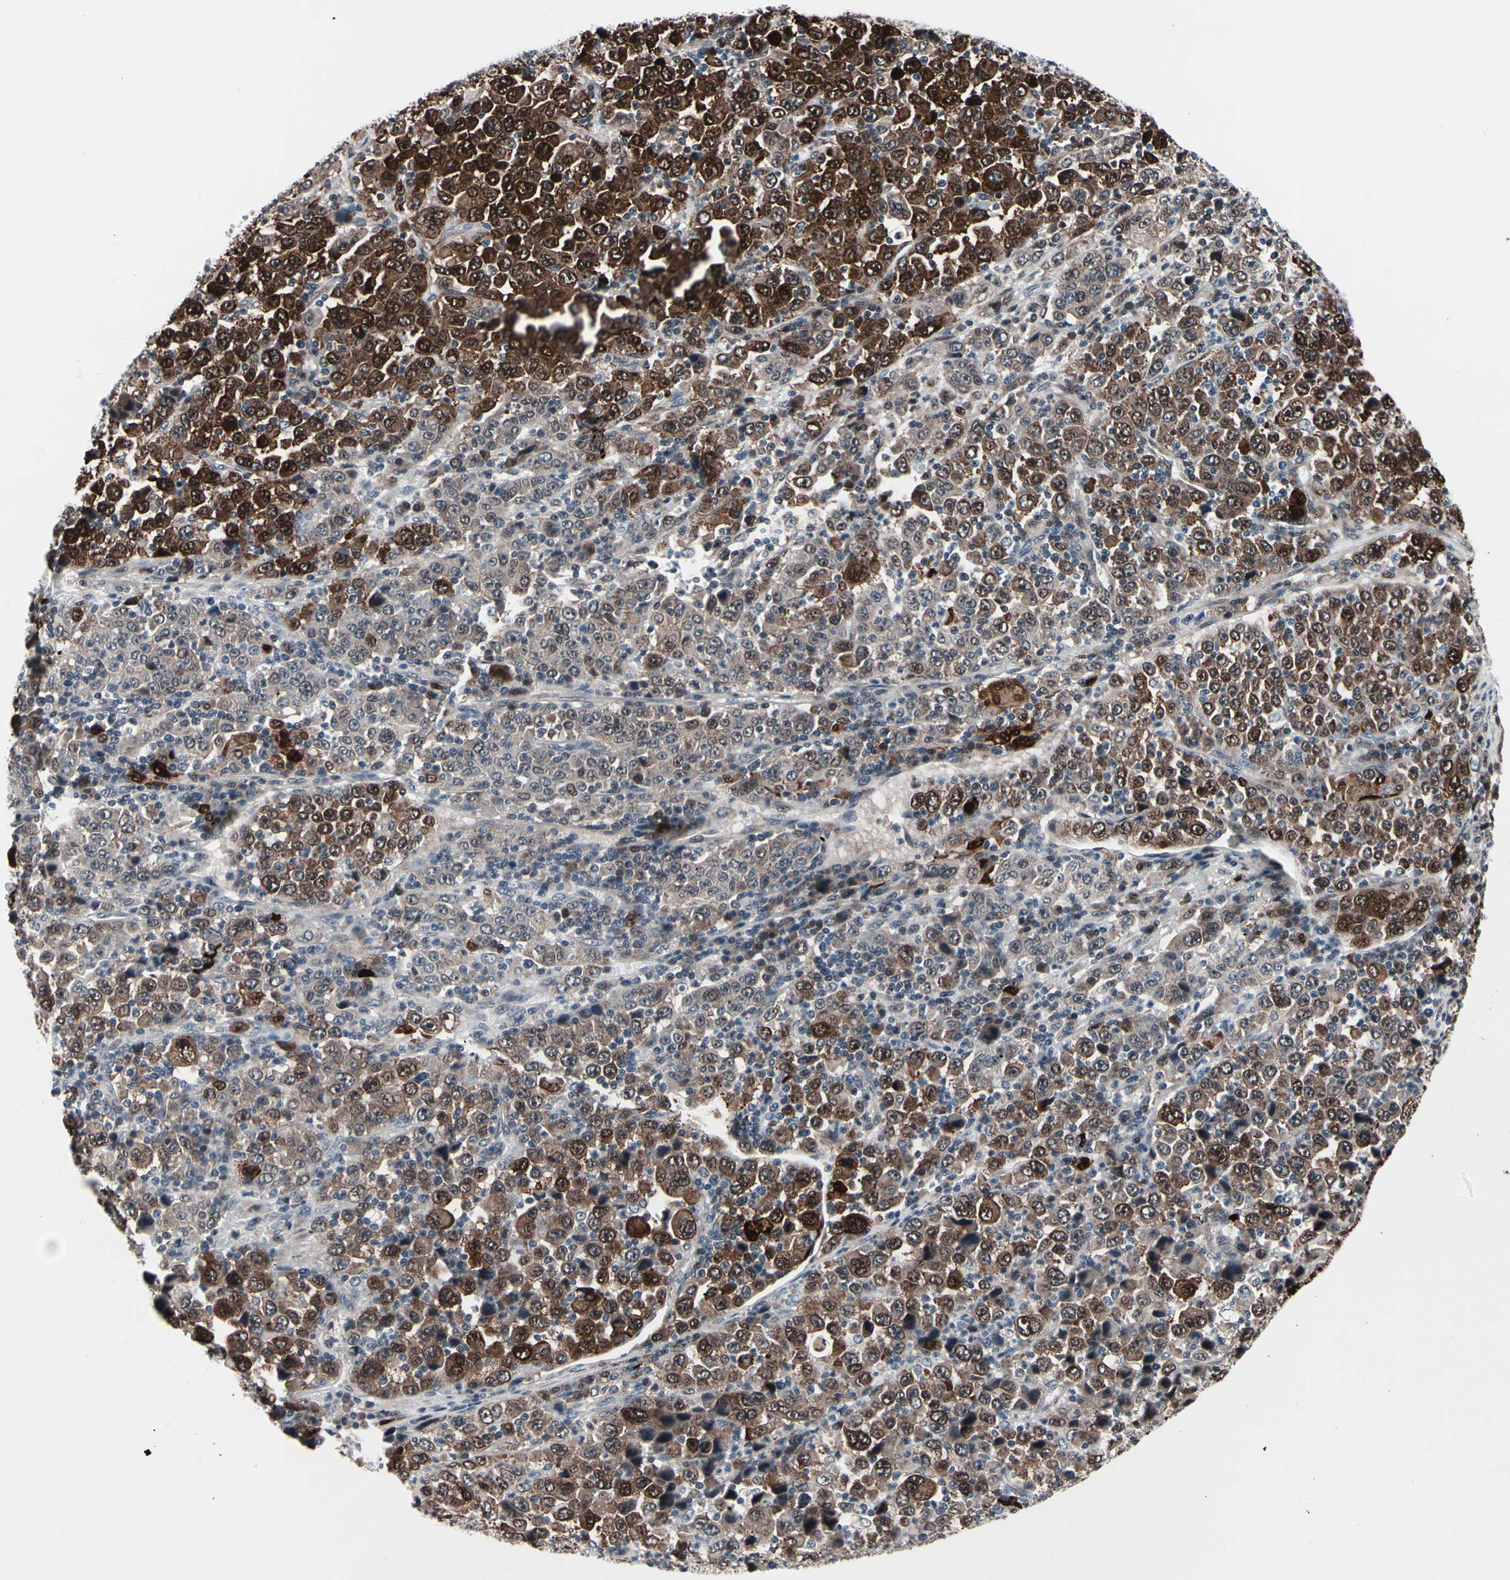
{"staining": {"intensity": "strong", "quantity": "25%-75%", "location": "cytoplasmic/membranous,nuclear"}, "tissue": "stomach cancer", "cell_type": "Tumor cells", "image_type": "cancer", "snomed": [{"axis": "morphology", "description": "Normal tissue, NOS"}, {"axis": "morphology", "description": "Adenocarcinoma, NOS"}, {"axis": "topography", "description": "Stomach, upper"}, {"axis": "topography", "description": "Stomach"}], "caption": "A high amount of strong cytoplasmic/membranous and nuclear expression is seen in about 25%-75% of tumor cells in stomach cancer (adenocarcinoma) tissue.", "gene": "TXN", "patient": {"sex": "male", "age": 59}}